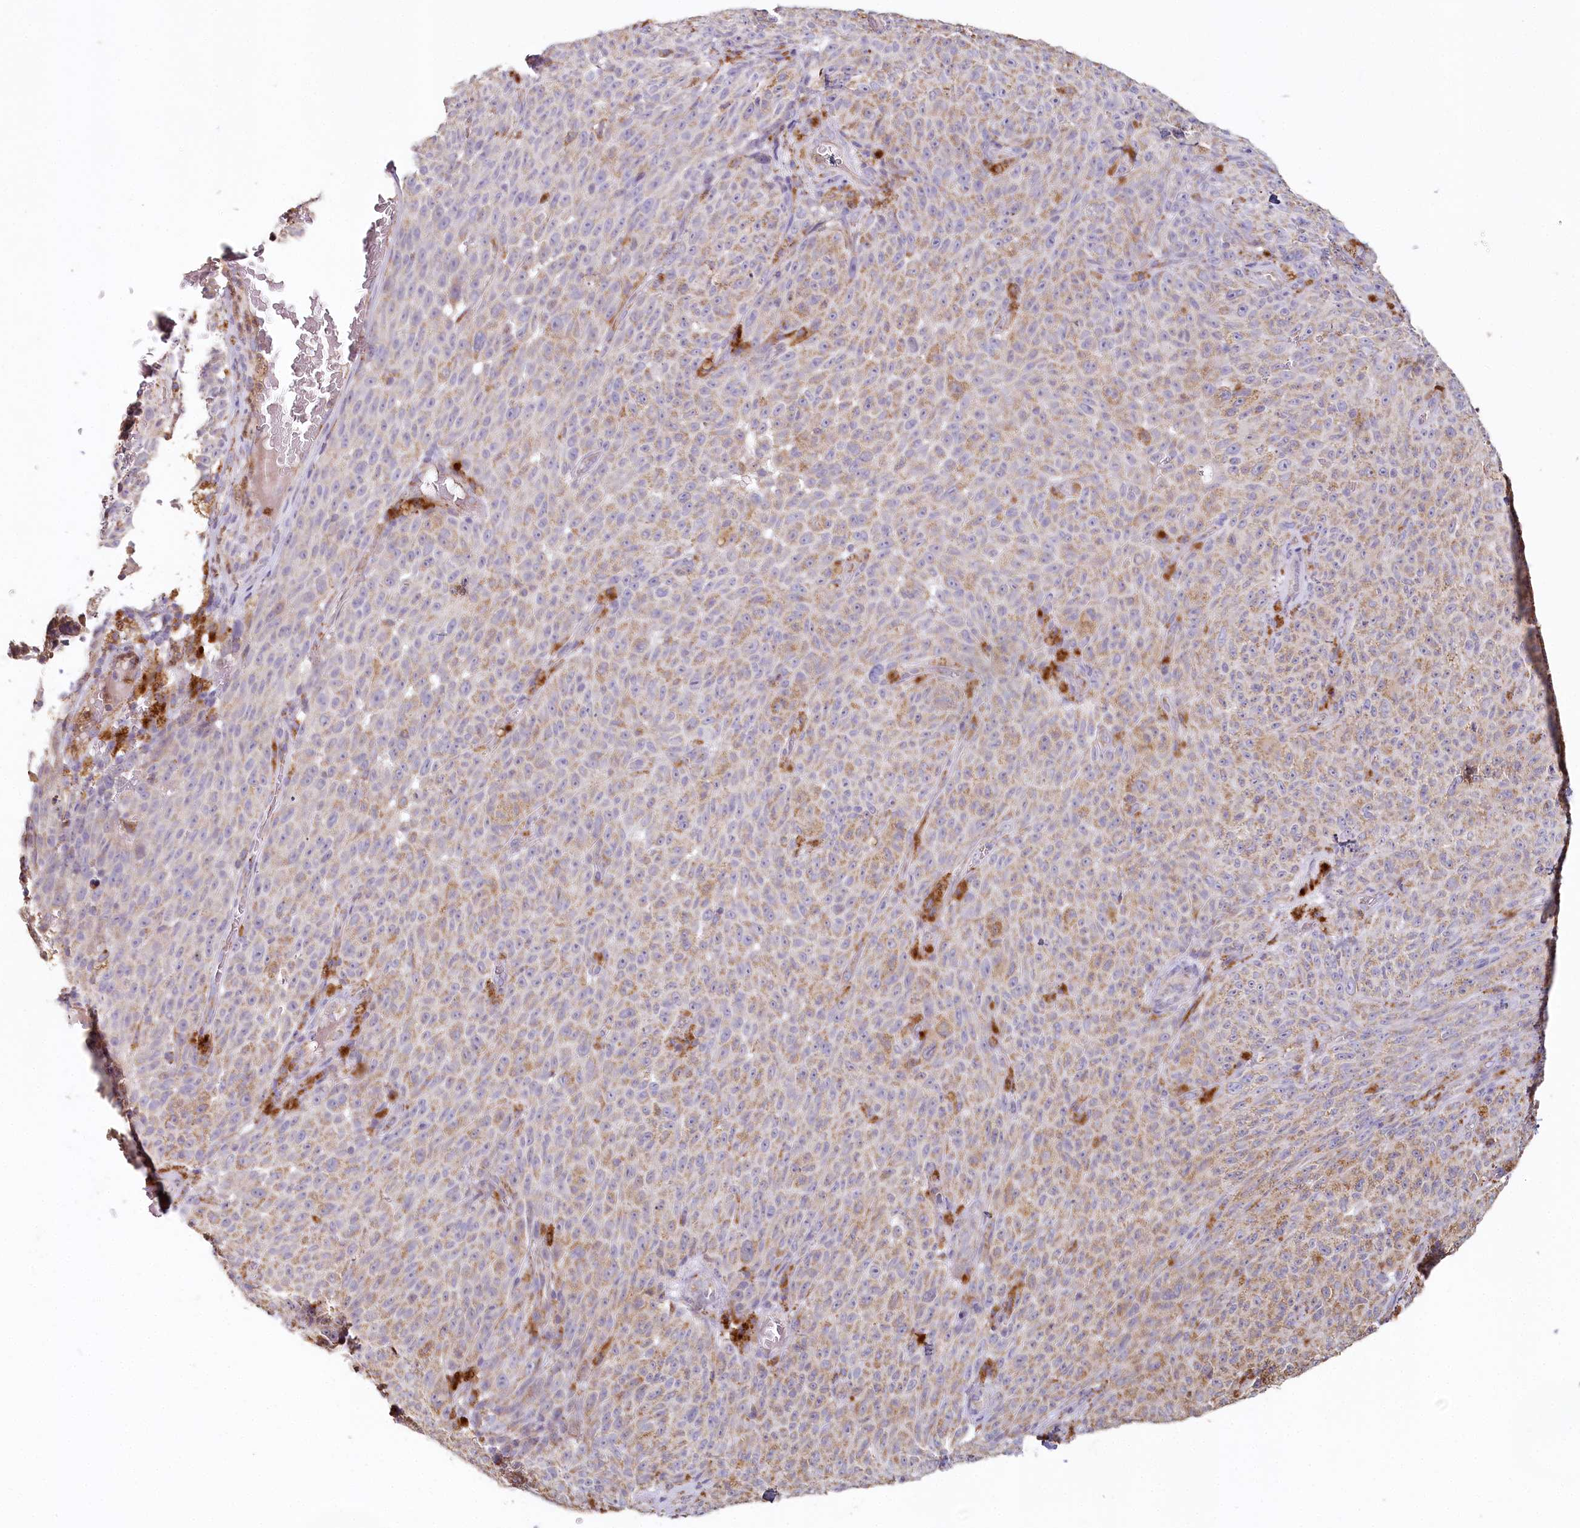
{"staining": {"intensity": "weak", "quantity": "25%-75%", "location": "cytoplasmic/membranous"}, "tissue": "melanoma", "cell_type": "Tumor cells", "image_type": "cancer", "snomed": [{"axis": "morphology", "description": "Malignant melanoma, NOS"}, {"axis": "topography", "description": "Skin"}], "caption": "A histopathology image of melanoma stained for a protein displays weak cytoplasmic/membranous brown staining in tumor cells.", "gene": "MMP25", "patient": {"sex": "female", "age": 82}}